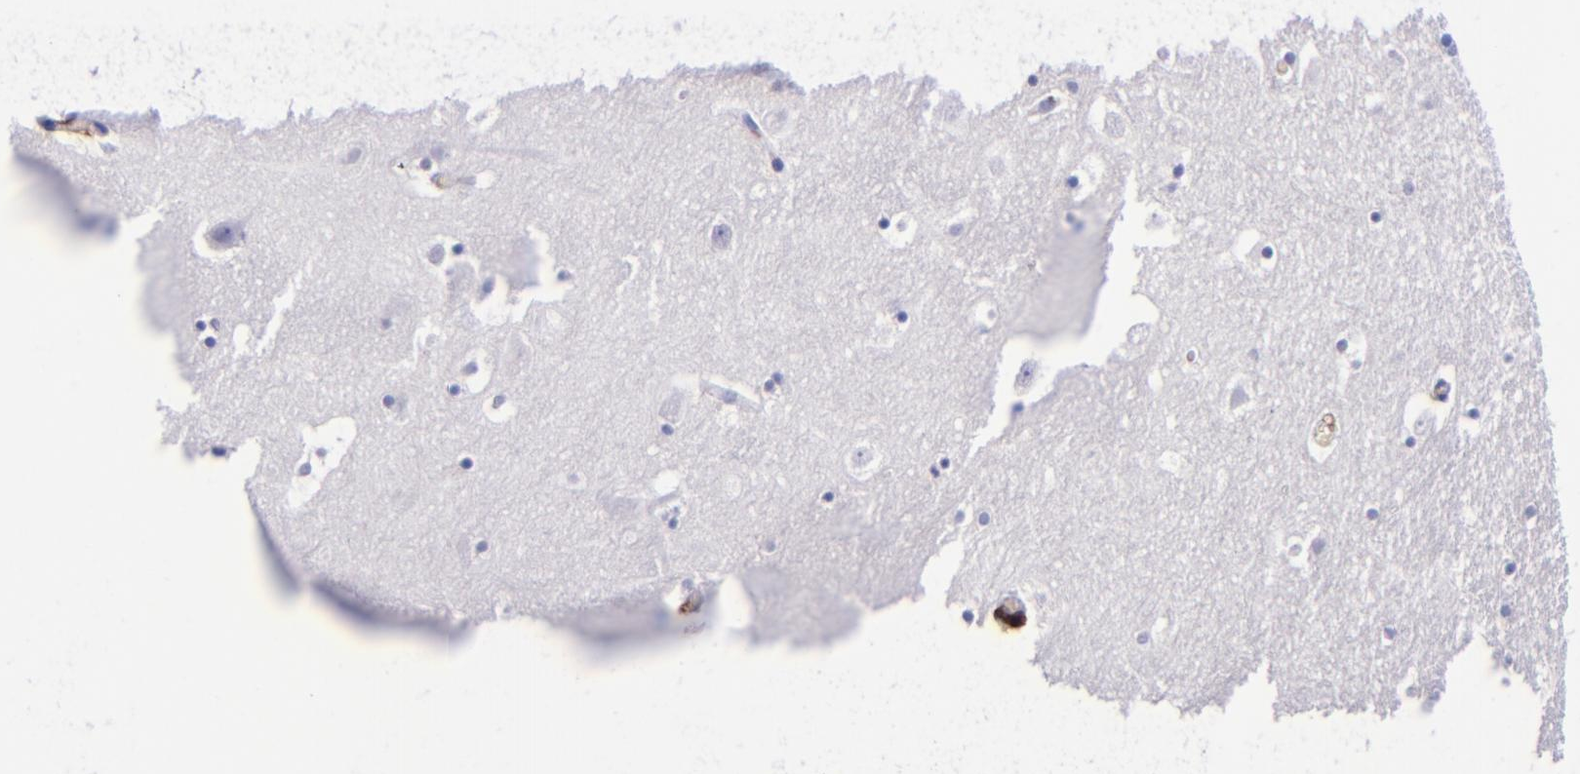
{"staining": {"intensity": "negative", "quantity": "none", "location": "none"}, "tissue": "hippocampus", "cell_type": "Glial cells", "image_type": "normal", "snomed": [{"axis": "morphology", "description": "Normal tissue, NOS"}, {"axis": "topography", "description": "Hippocampus"}], "caption": "Immunohistochemical staining of normal human hippocampus demonstrates no significant staining in glial cells. (IHC, brightfield microscopy, high magnification).", "gene": "F13A1", "patient": {"sex": "male", "age": 45}}